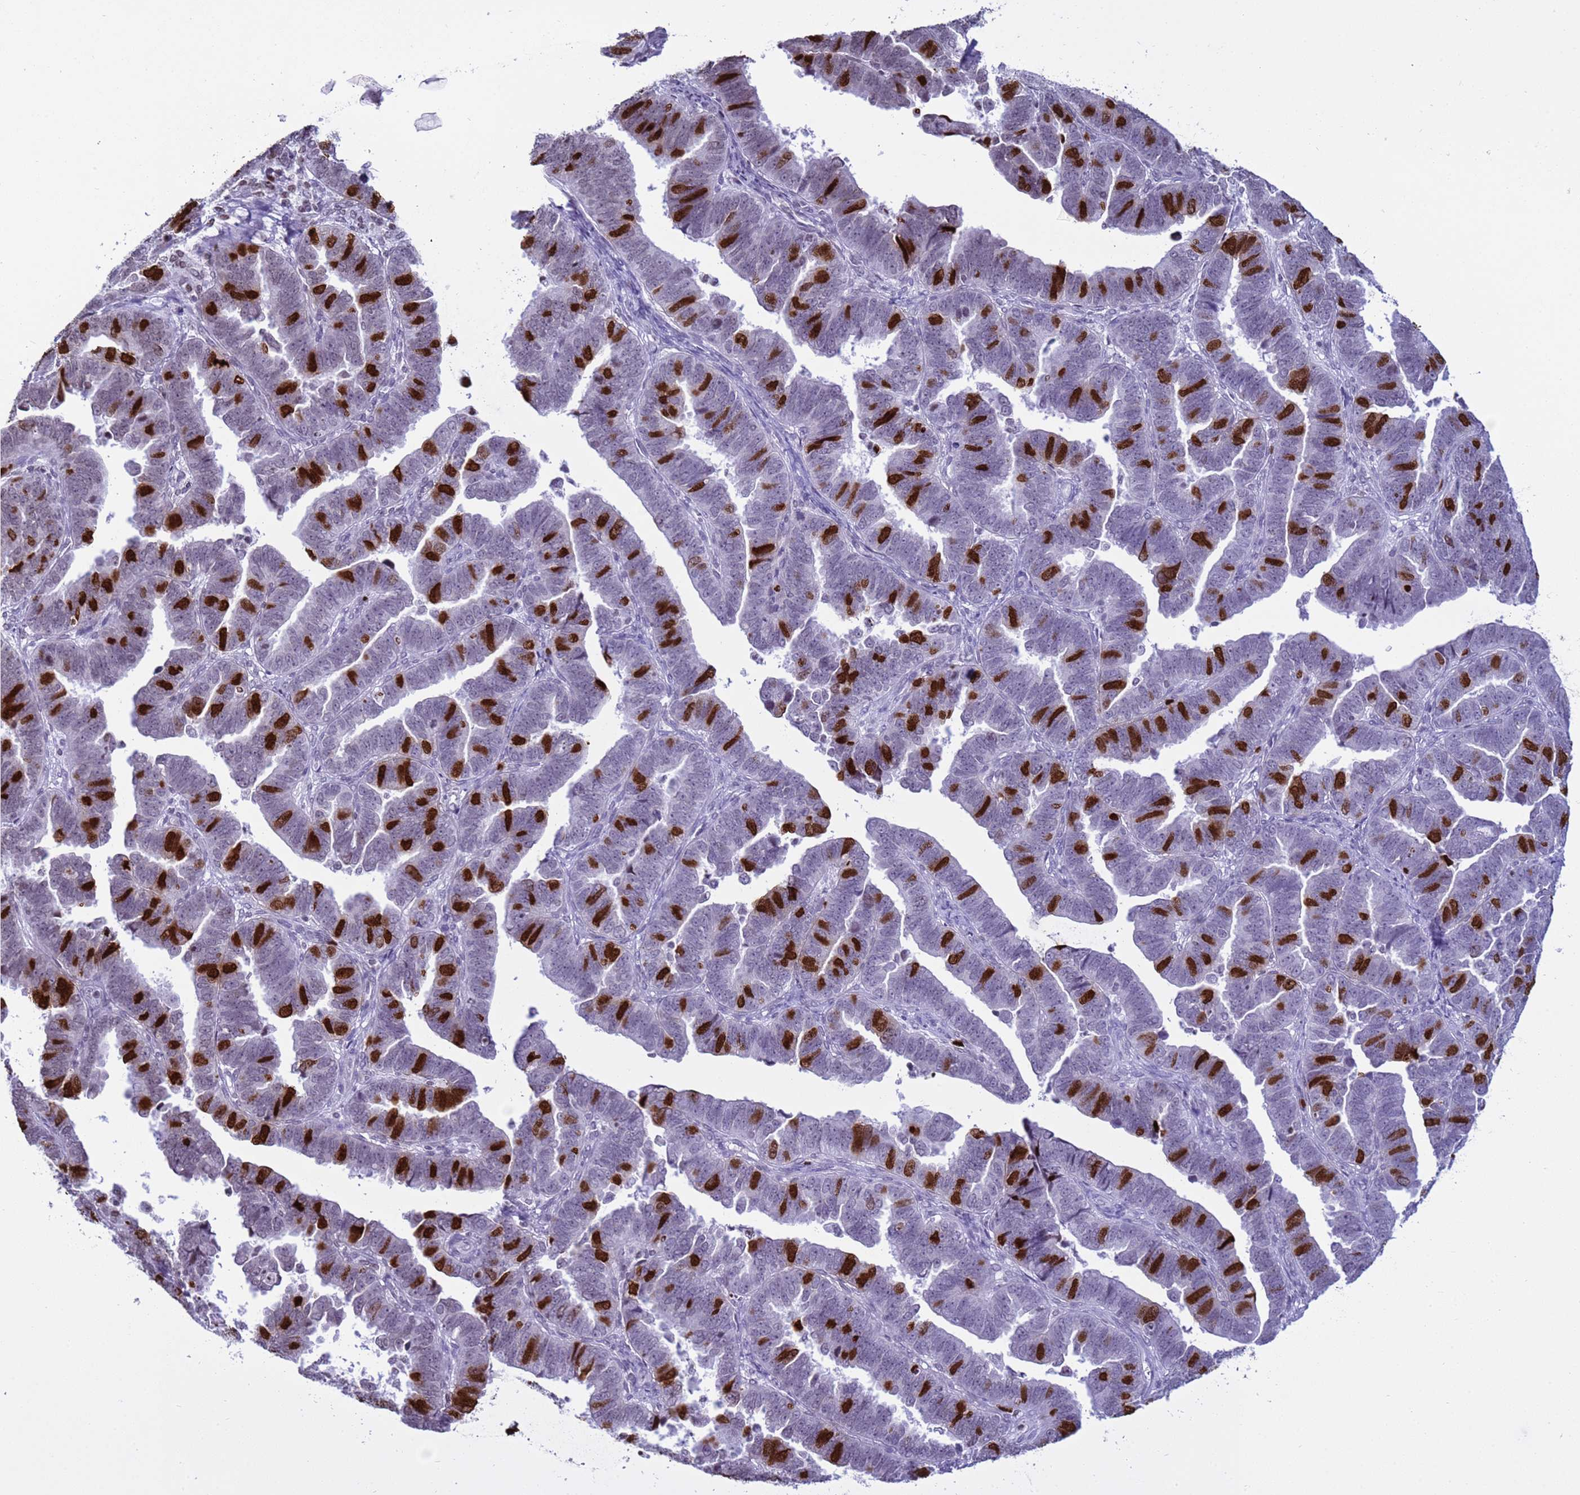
{"staining": {"intensity": "strong", "quantity": "25%-75%", "location": "nuclear"}, "tissue": "endometrial cancer", "cell_type": "Tumor cells", "image_type": "cancer", "snomed": [{"axis": "morphology", "description": "Adenocarcinoma, NOS"}, {"axis": "topography", "description": "Endometrium"}], "caption": "This is an image of immunohistochemistry staining of endometrial adenocarcinoma, which shows strong staining in the nuclear of tumor cells.", "gene": "H4C8", "patient": {"sex": "female", "age": 75}}